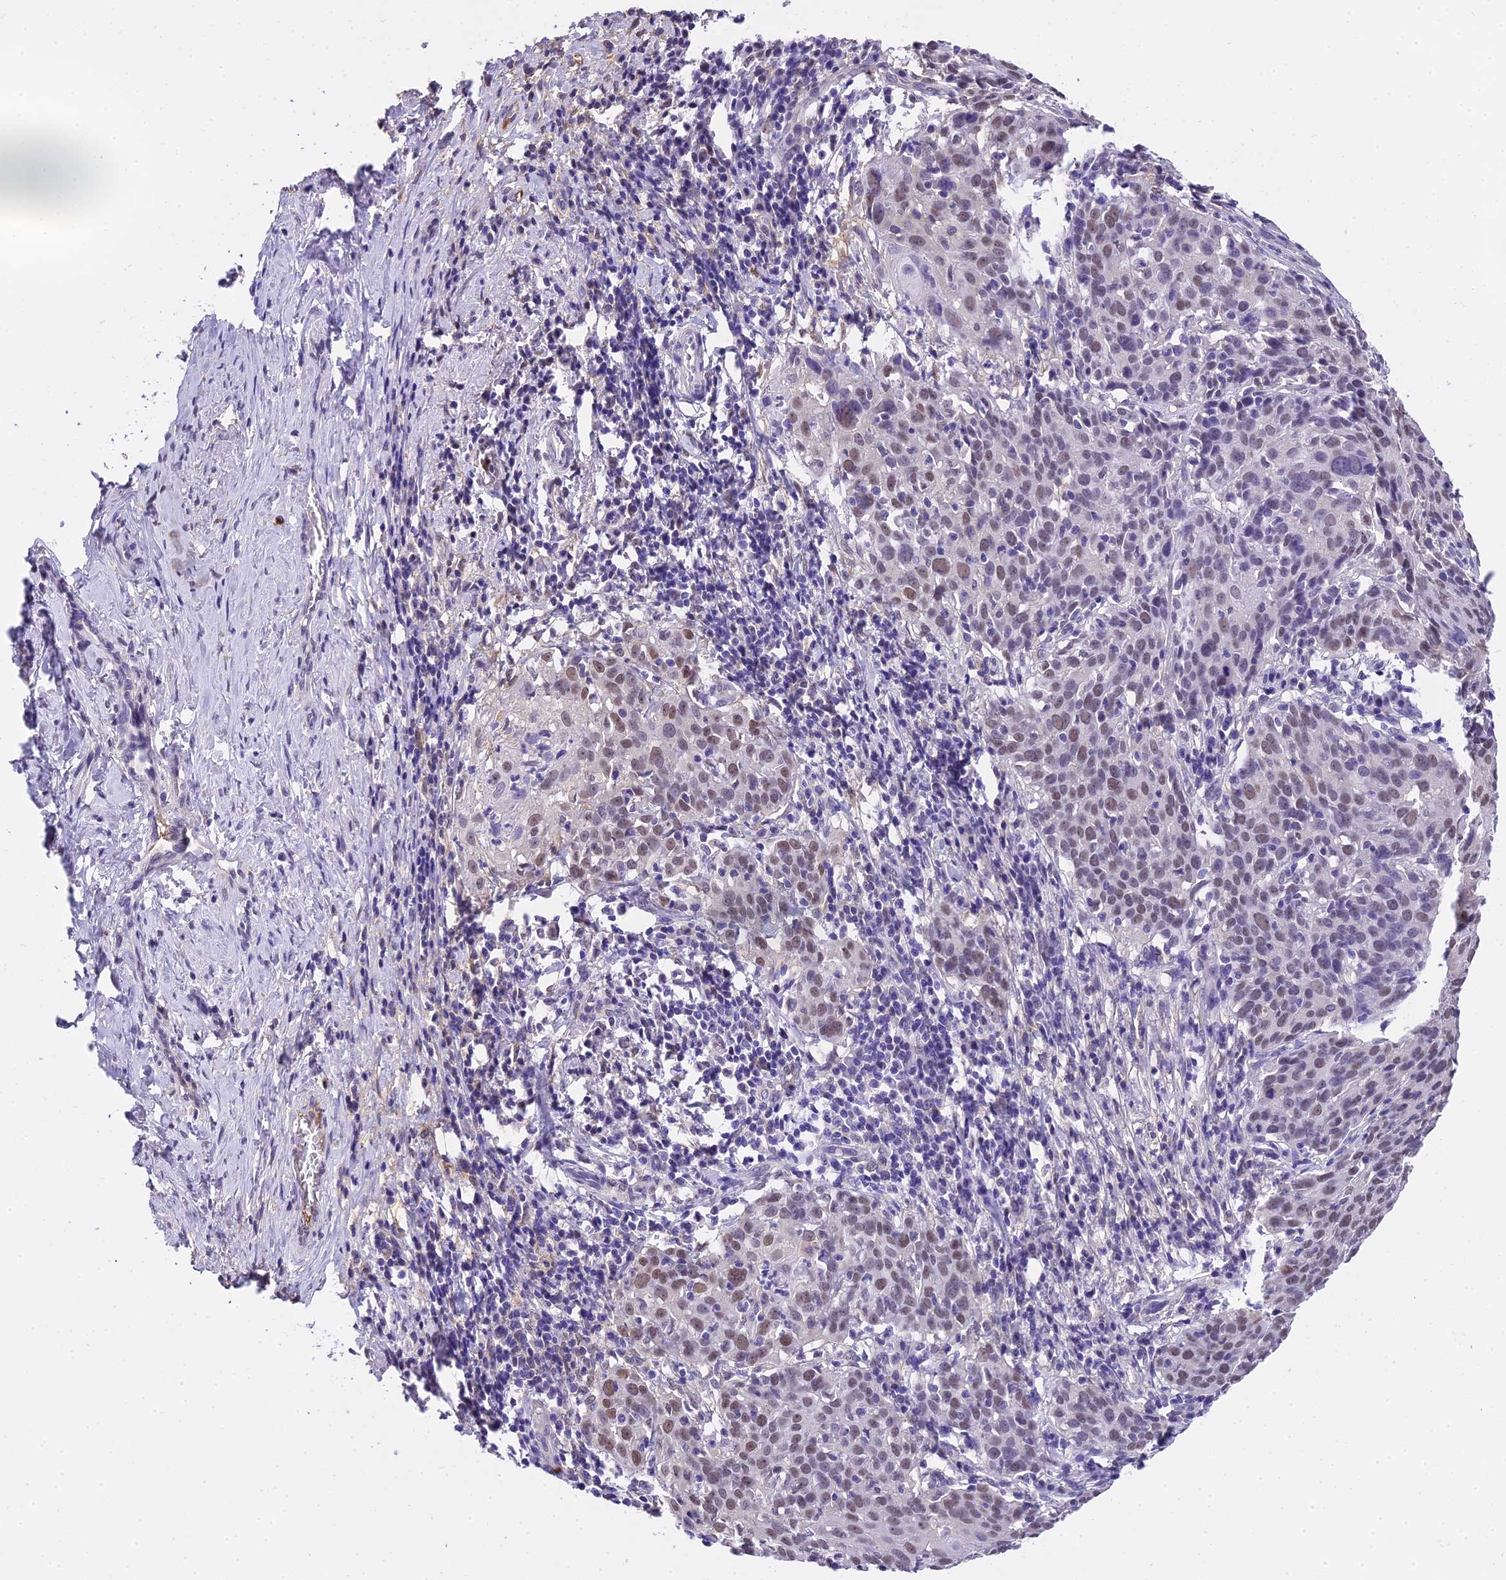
{"staining": {"intensity": "weak", "quantity": ">75%", "location": "nuclear"}, "tissue": "cervical cancer", "cell_type": "Tumor cells", "image_type": "cancer", "snomed": [{"axis": "morphology", "description": "Squamous cell carcinoma, NOS"}, {"axis": "topography", "description": "Cervix"}], "caption": "IHC micrograph of cervical cancer stained for a protein (brown), which shows low levels of weak nuclear expression in approximately >75% of tumor cells.", "gene": "MAT2A", "patient": {"sex": "female", "age": 50}}